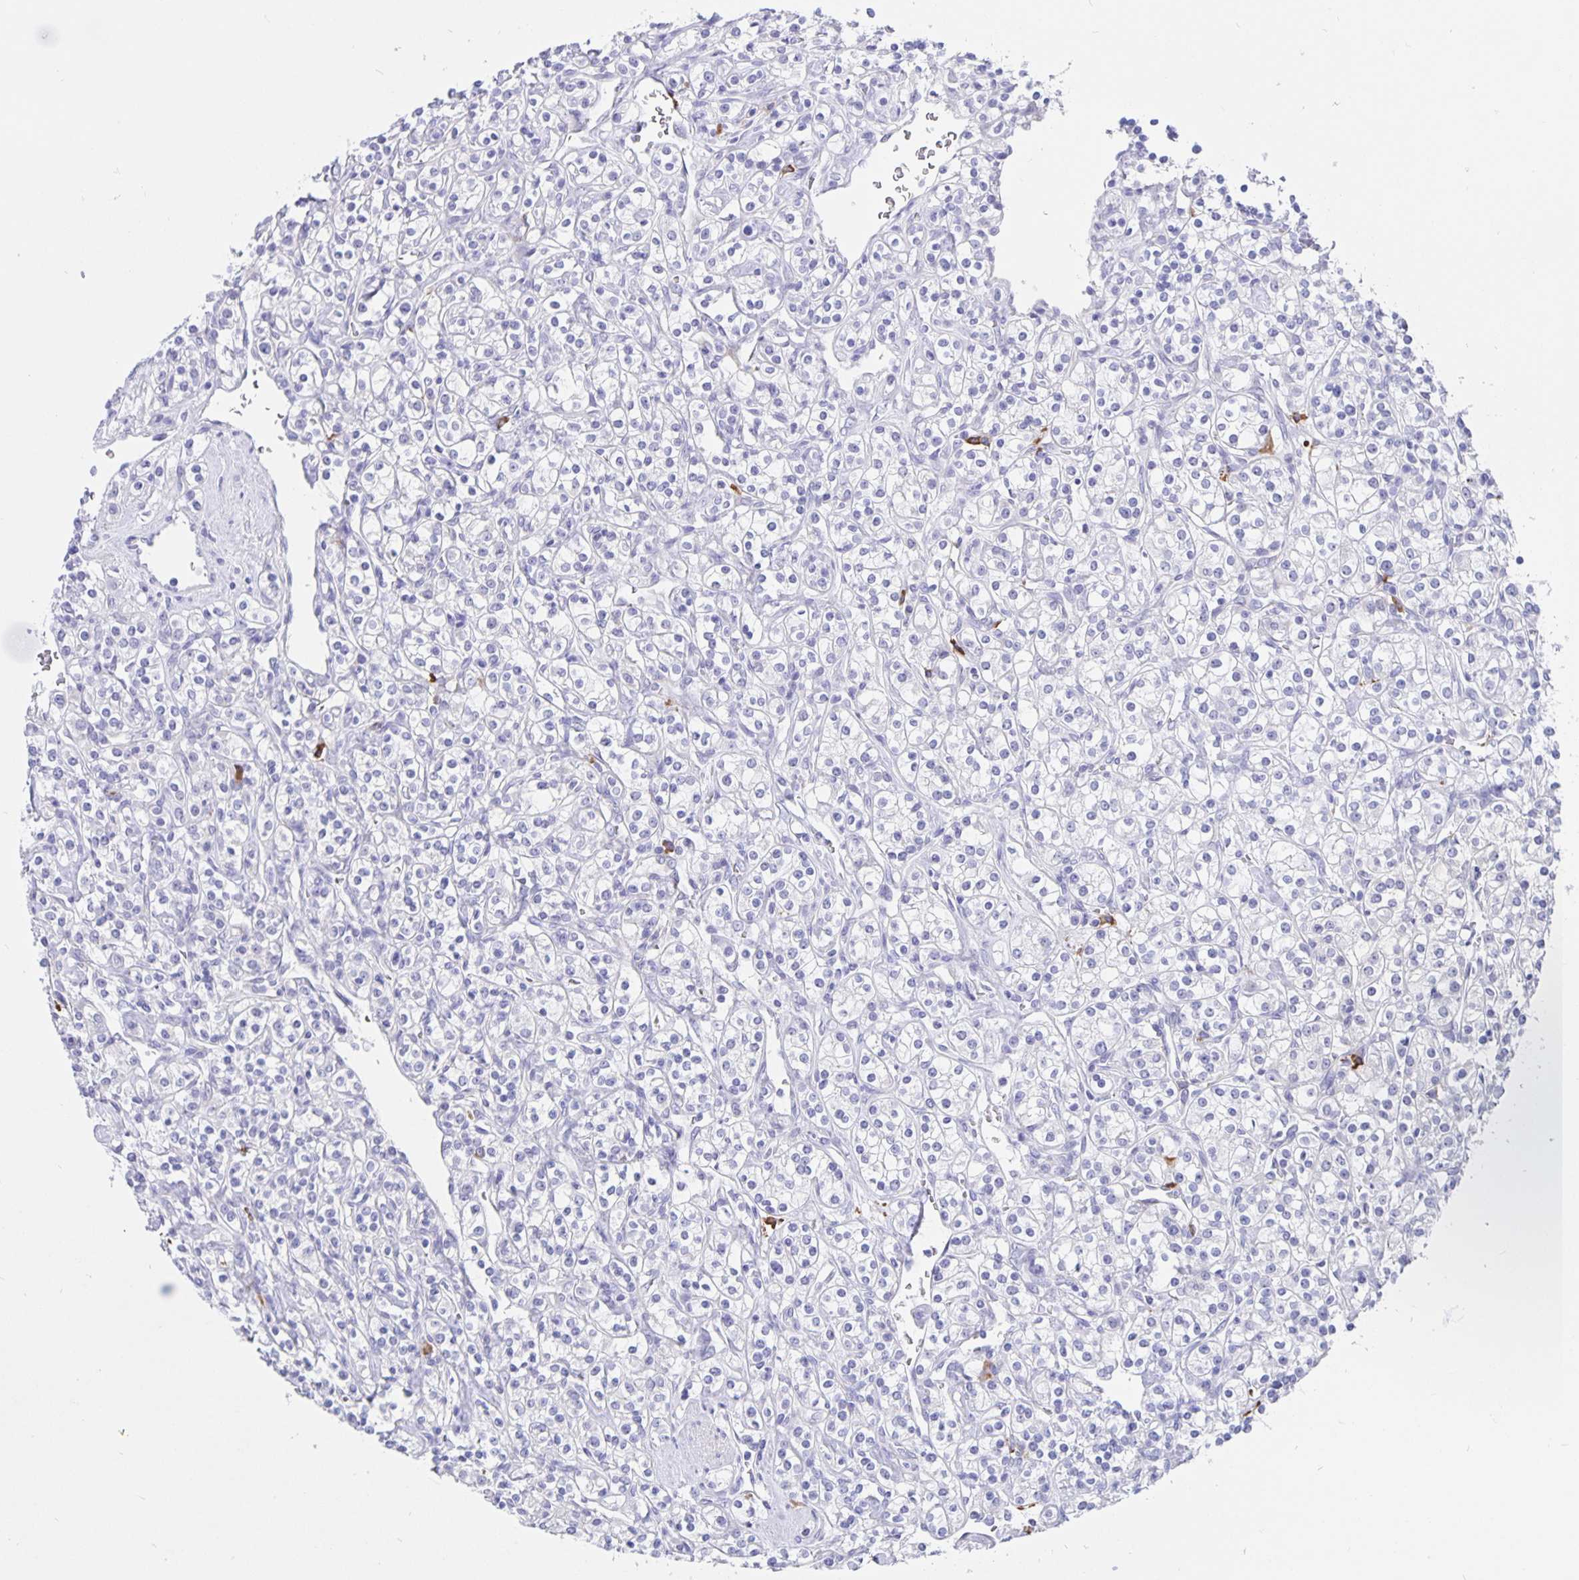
{"staining": {"intensity": "negative", "quantity": "none", "location": "none"}, "tissue": "renal cancer", "cell_type": "Tumor cells", "image_type": "cancer", "snomed": [{"axis": "morphology", "description": "Adenocarcinoma, NOS"}, {"axis": "topography", "description": "Kidney"}], "caption": "A high-resolution micrograph shows immunohistochemistry staining of renal adenocarcinoma, which reveals no significant expression in tumor cells. The staining was performed using DAB to visualize the protein expression in brown, while the nuclei were stained in blue with hematoxylin (Magnification: 20x).", "gene": "ERMN", "patient": {"sex": "male", "age": 77}}